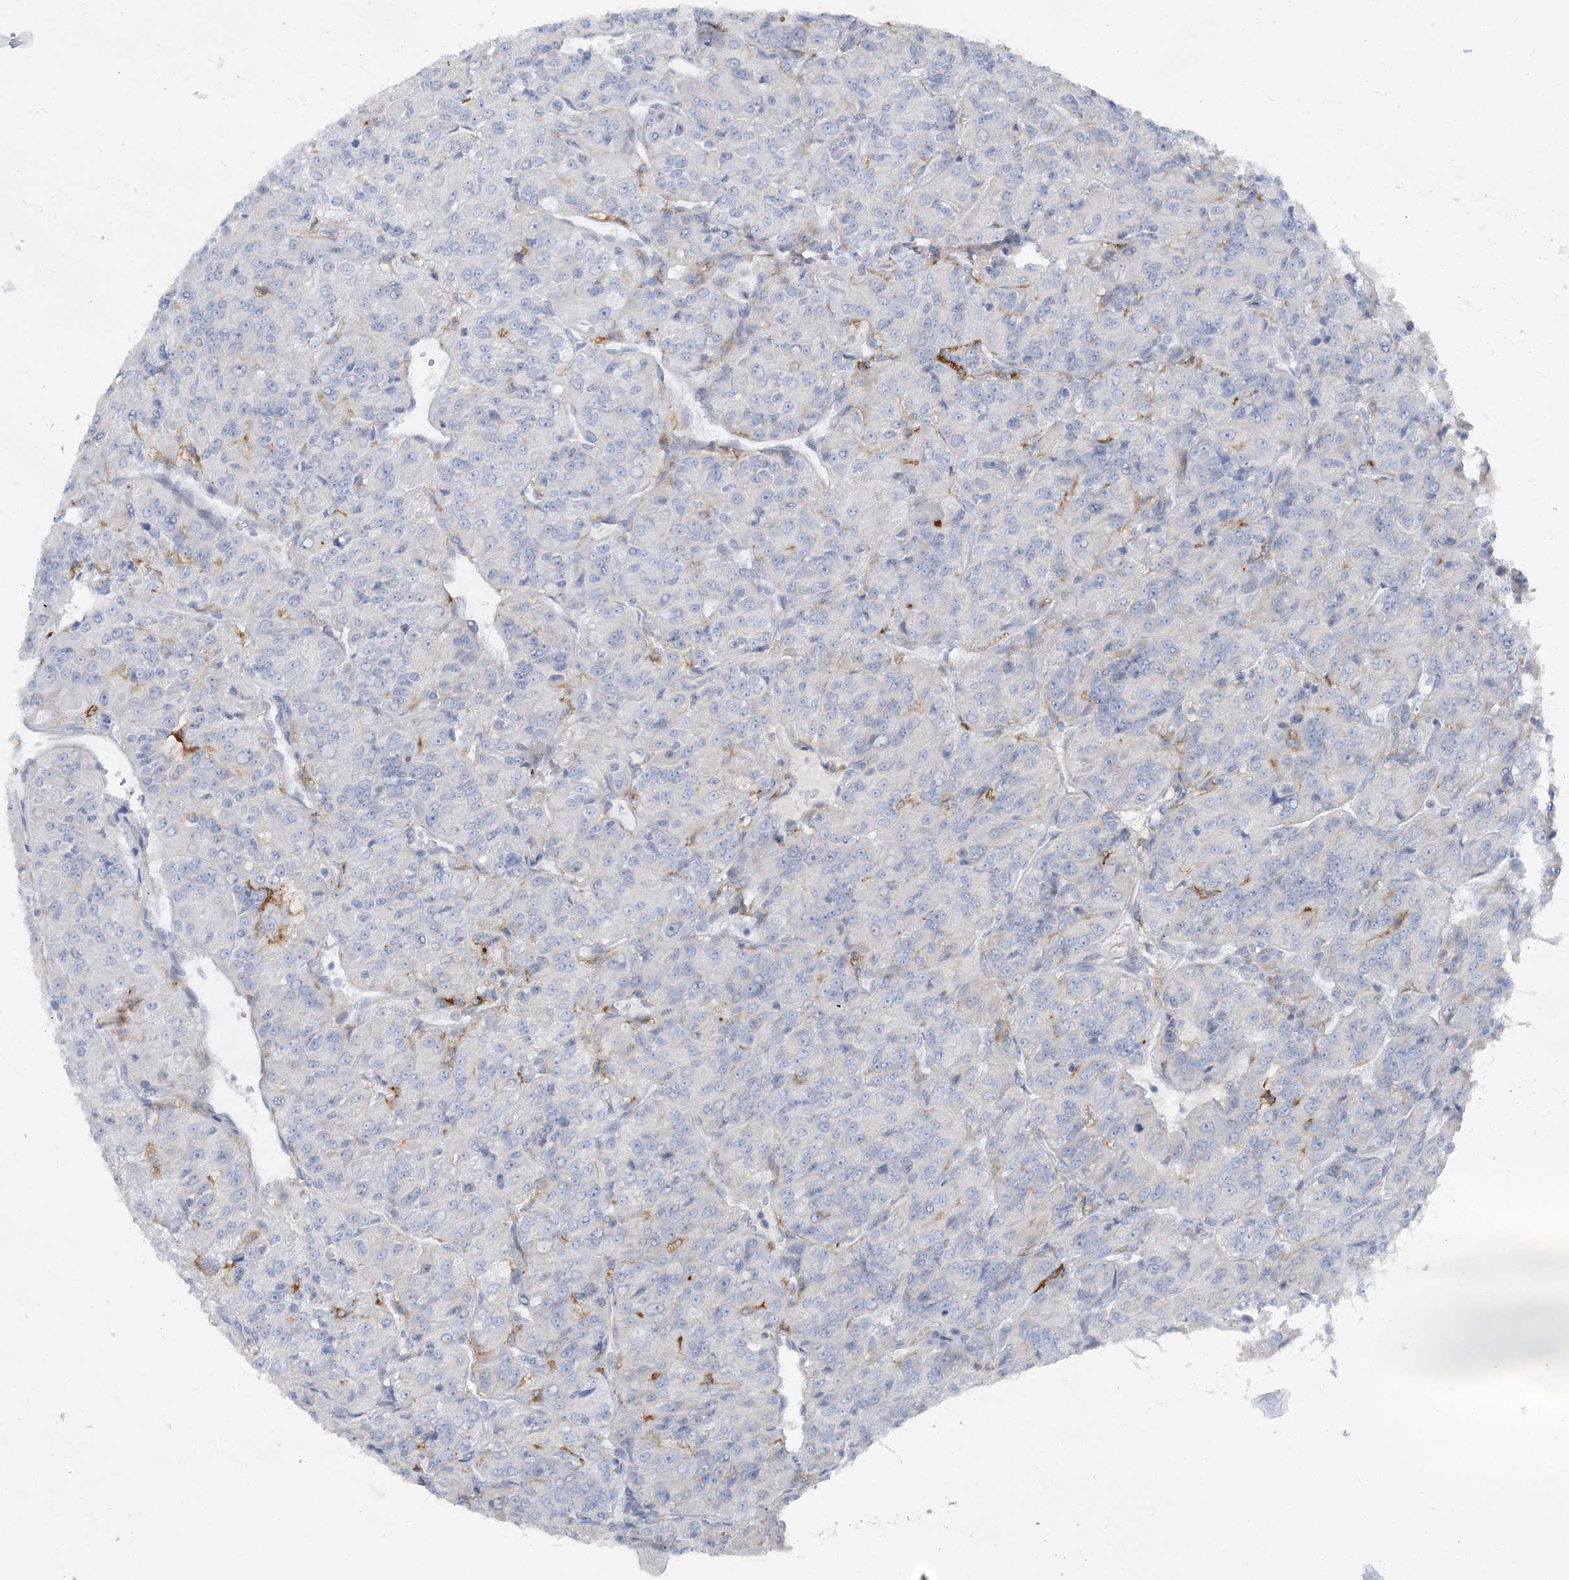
{"staining": {"intensity": "negative", "quantity": "none", "location": "none"}, "tissue": "renal cancer", "cell_type": "Tumor cells", "image_type": "cancer", "snomed": [{"axis": "morphology", "description": "Adenocarcinoma, NOS"}, {"axis": "topography", "description": "Kidney"}], "caption": "Adenocarcinoma (renal) was stained to show a protein in brown. There is no significant expression in tumor cells. (DAB immunohistochemistry (IHC) with hematoxylin counter stain).", "gene": "SCN11A", "patient": {"sex": "female", "age": 63}}